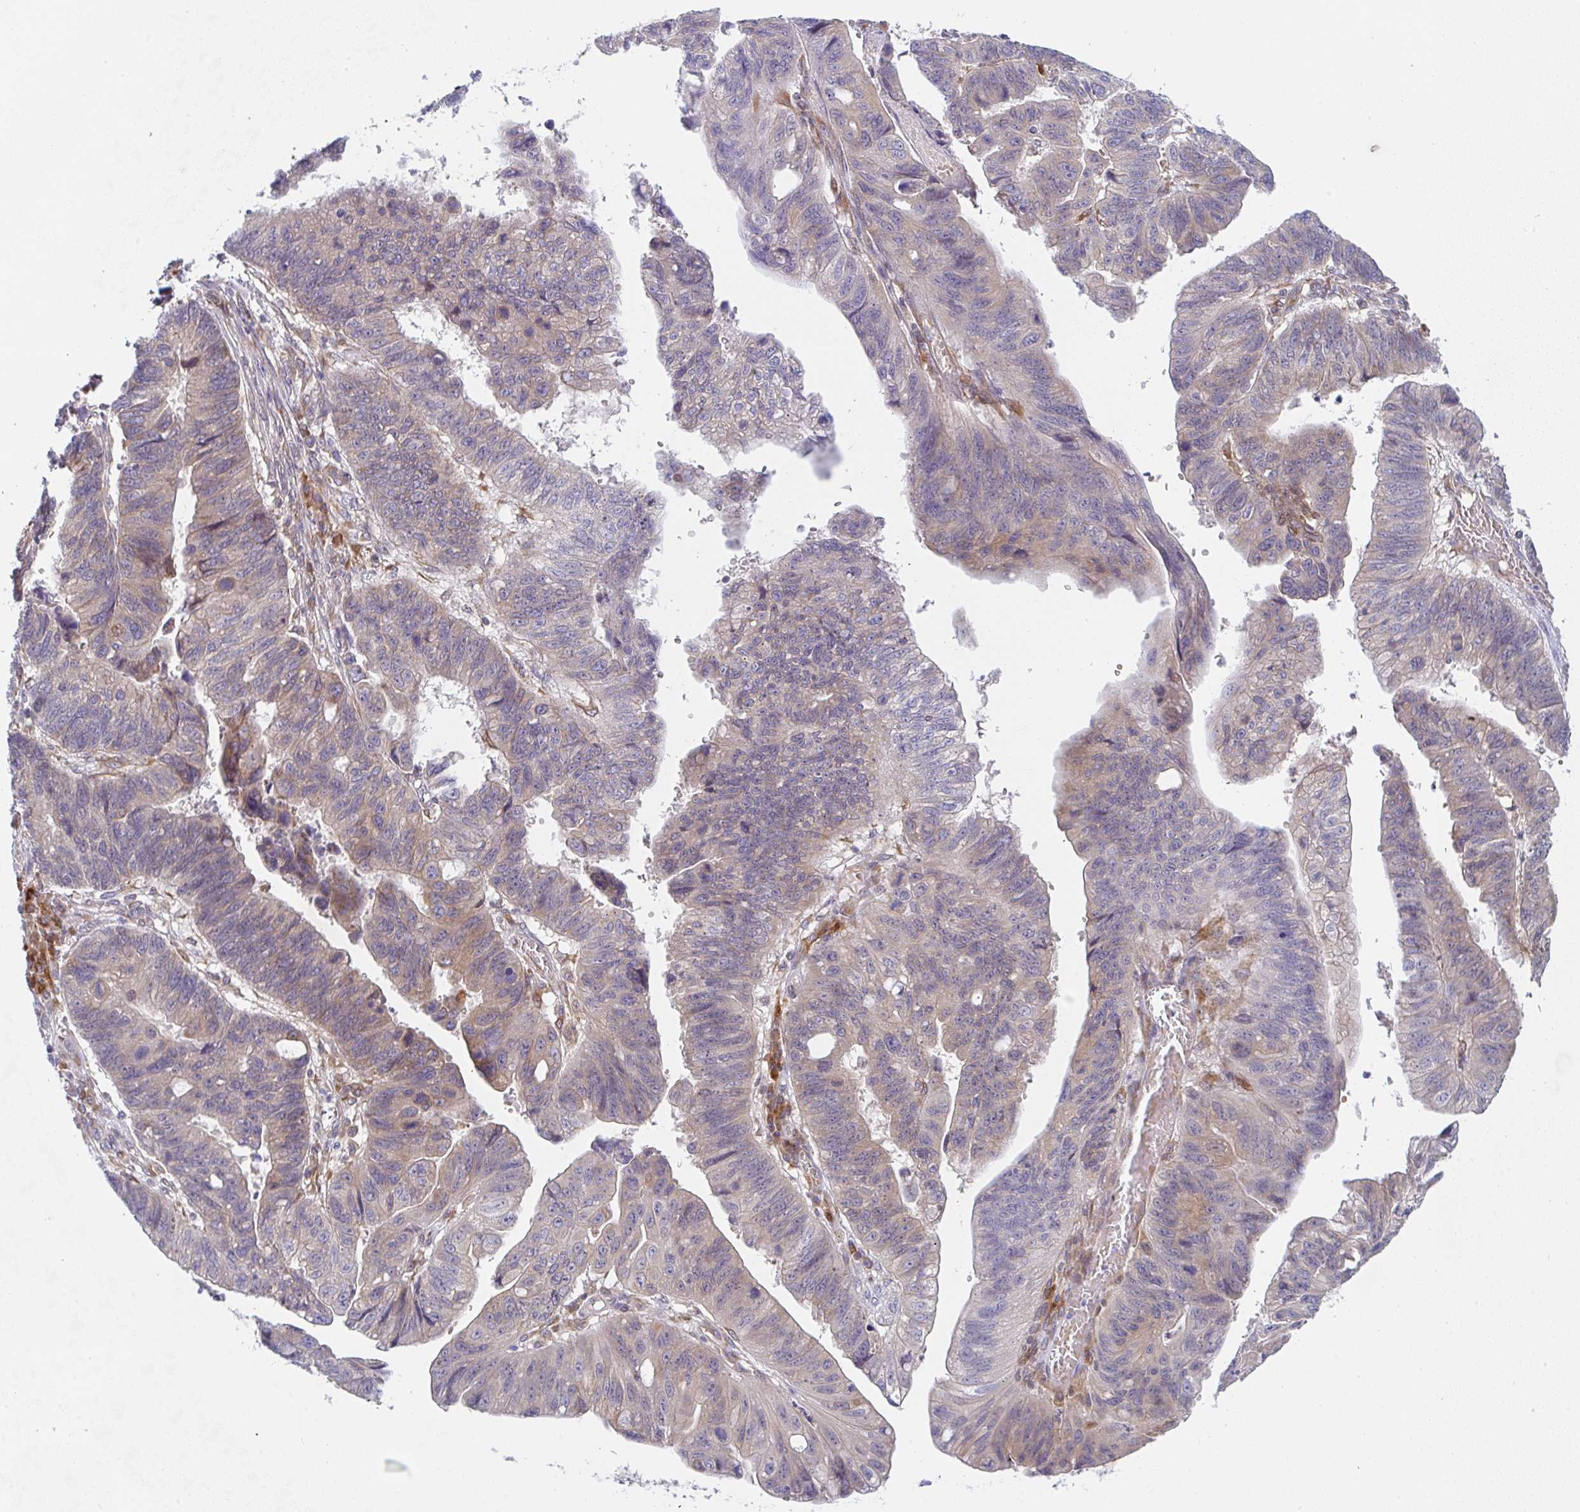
{"staining": {"intensity": "moderate", "quantity": "<25%", "location": "cytoplasmic/membranous"}, "tissue": "stomach cancer", "cell_type": "Tumor cells", "image_type": "cancer", "snomed": [{"axis": "morphology", "description": "Adenocarcinoma, NOS"}, {"axis": "topography", "description": "Stomach"}], "caption": "About <25% of tumor cells in stomach cancer demonstrate moderate cytoplasmic/membranous protein expression as visualized by brown immunohistochemical staining.", "gene": "DERL2", "patient": {"sex": "male", "age": 59}}